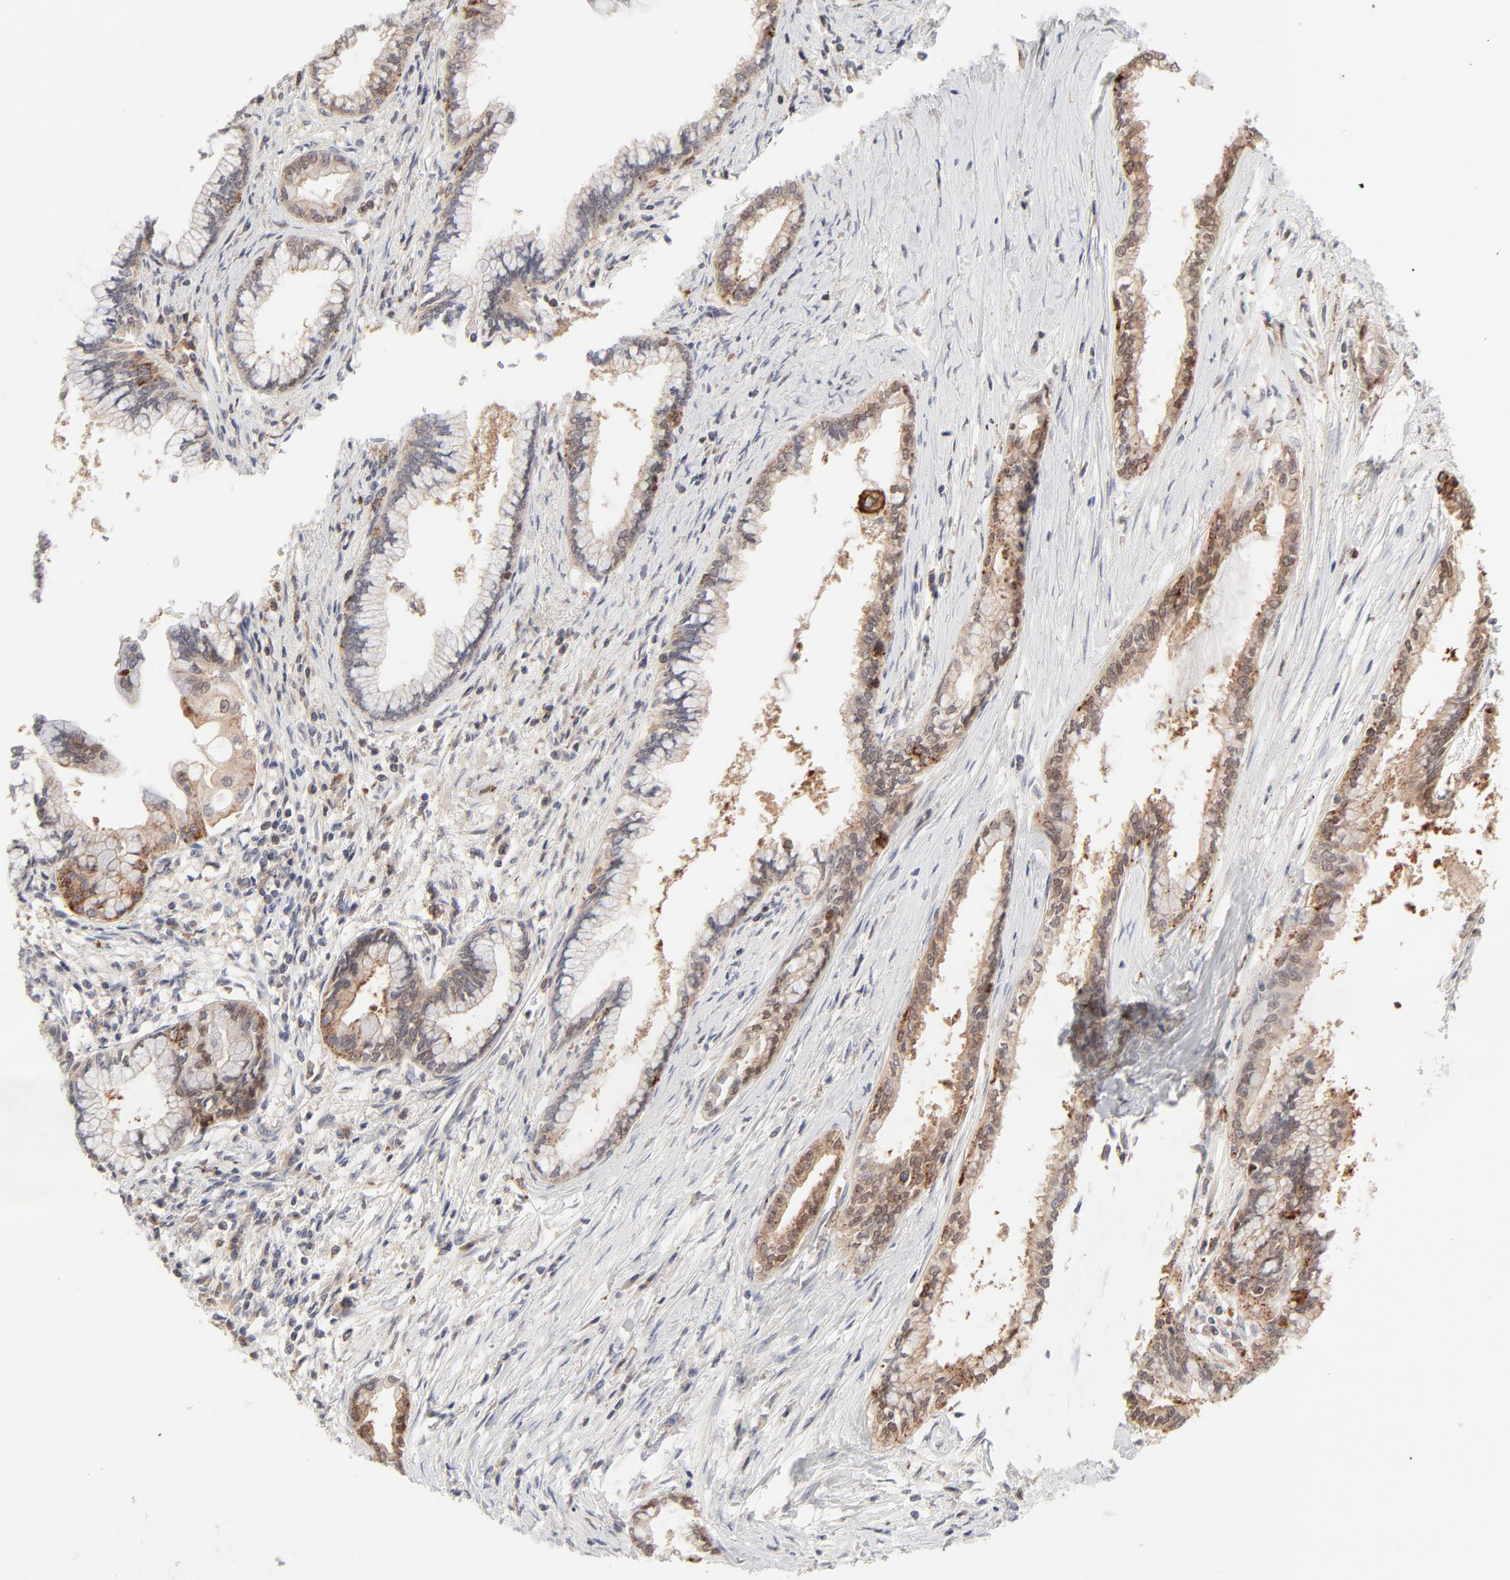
{"staining": {"intensity": "weak", "quantity": "25%-75%", "location": "cytoplasmic/membranous"}, "tissue": "pancreatic cancer", "cell_type": "Tumor cells", "image_type": "cancer", "snomed": [{"axis": "morphology", "description": "Adenocarcinoma, NOS"}, {"axis": "topography", "description": "Pancreas"}], "caption": "Protein staining shows weak cytoplasmic/membranous positivity in approximately 25%-75% of tumor cells in pancreatic adenocarcinoma.", "gene": "CDK6", "patient": {"sex": "female", "age": 64}}